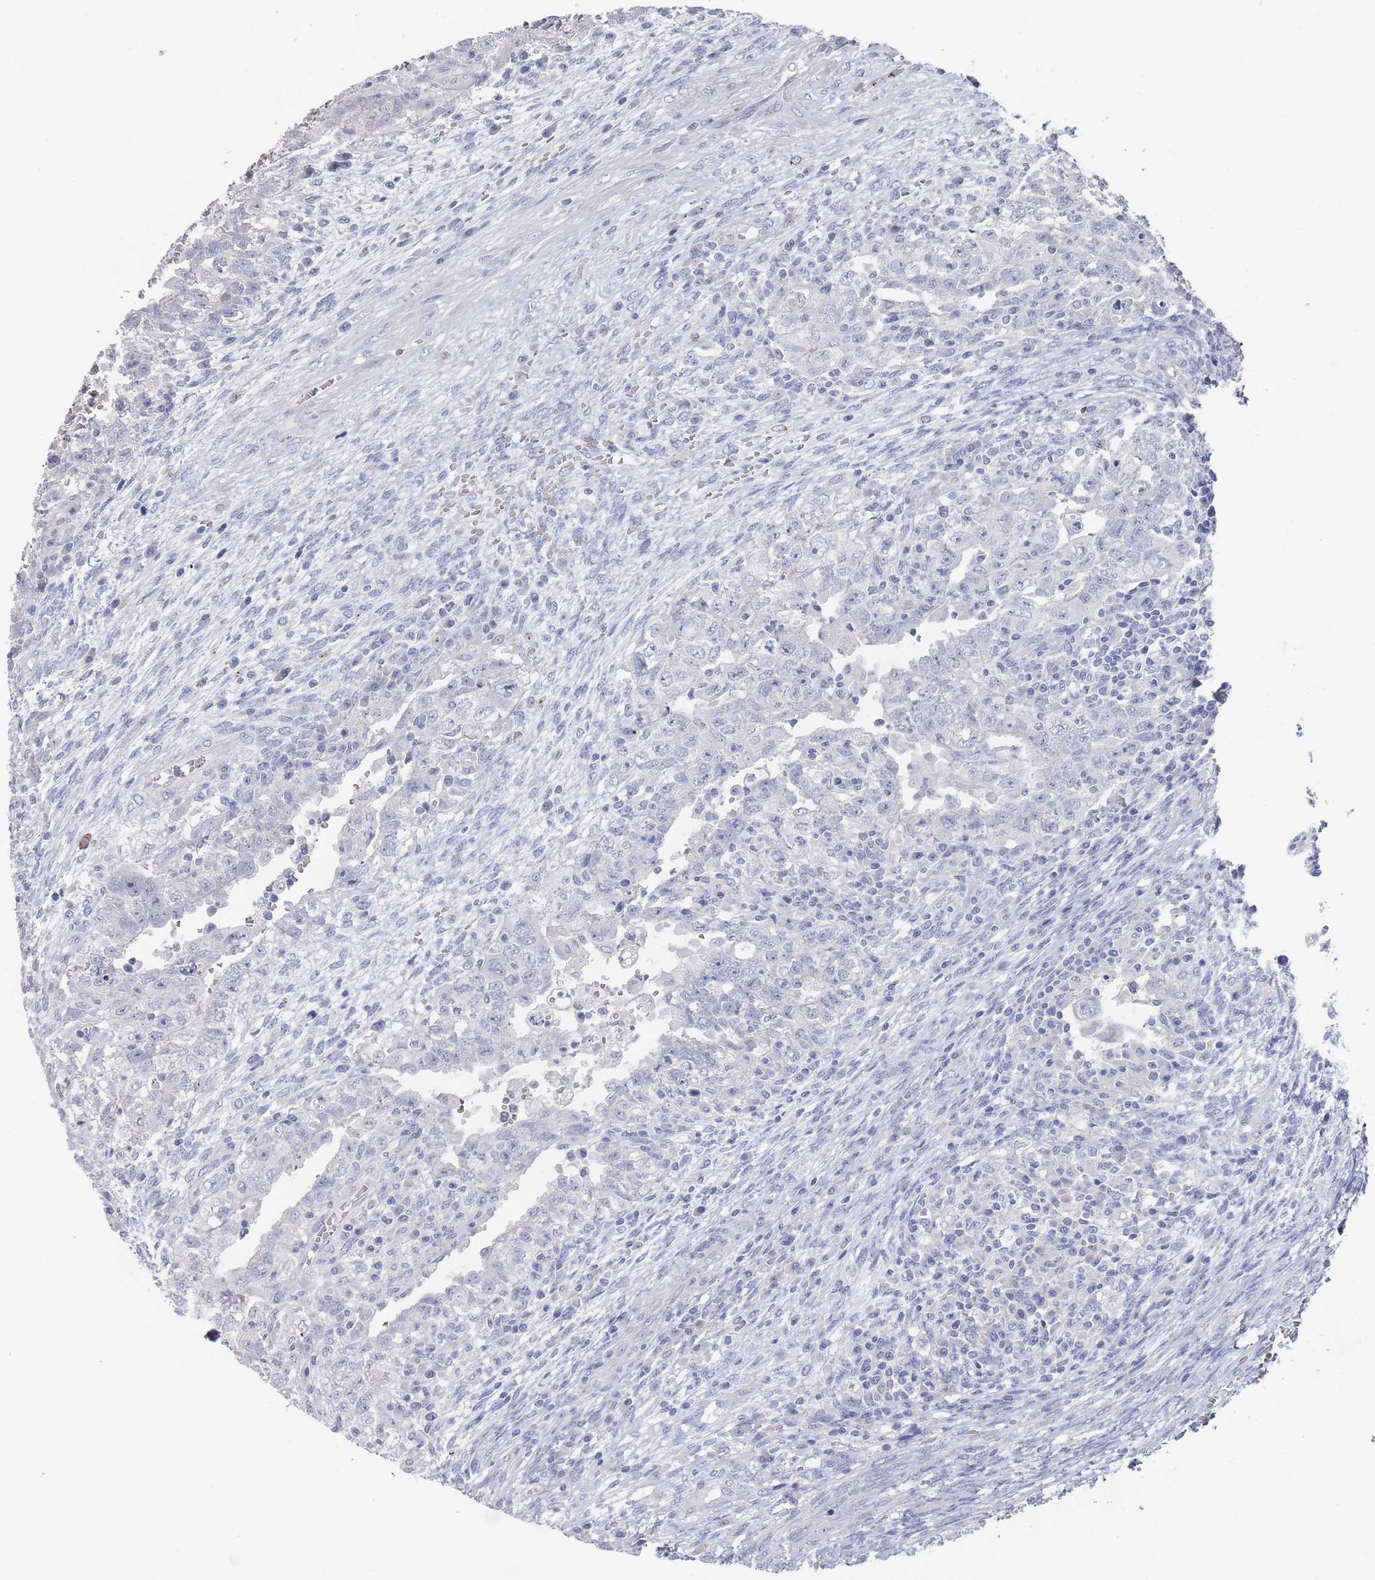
{"staining": {"intensity": "negative", "quantity": "none", "location": "none"}, "tissue": "testis cancer", "cell_type": "Tumor cells", "image_type": "cancer", "snomed": [{"axis": "morphology", "description": "Carcinoma, Embryonal, NOS"}, {"axis": "topography", "description": "Testis"}], "caption": "Embryonal carcinoma (testis) was stained to show a protein in brown. There is no significant positivity in tumor cells.", "gene": "PROM2", "patient": {"sex": "male", "age": 26}}